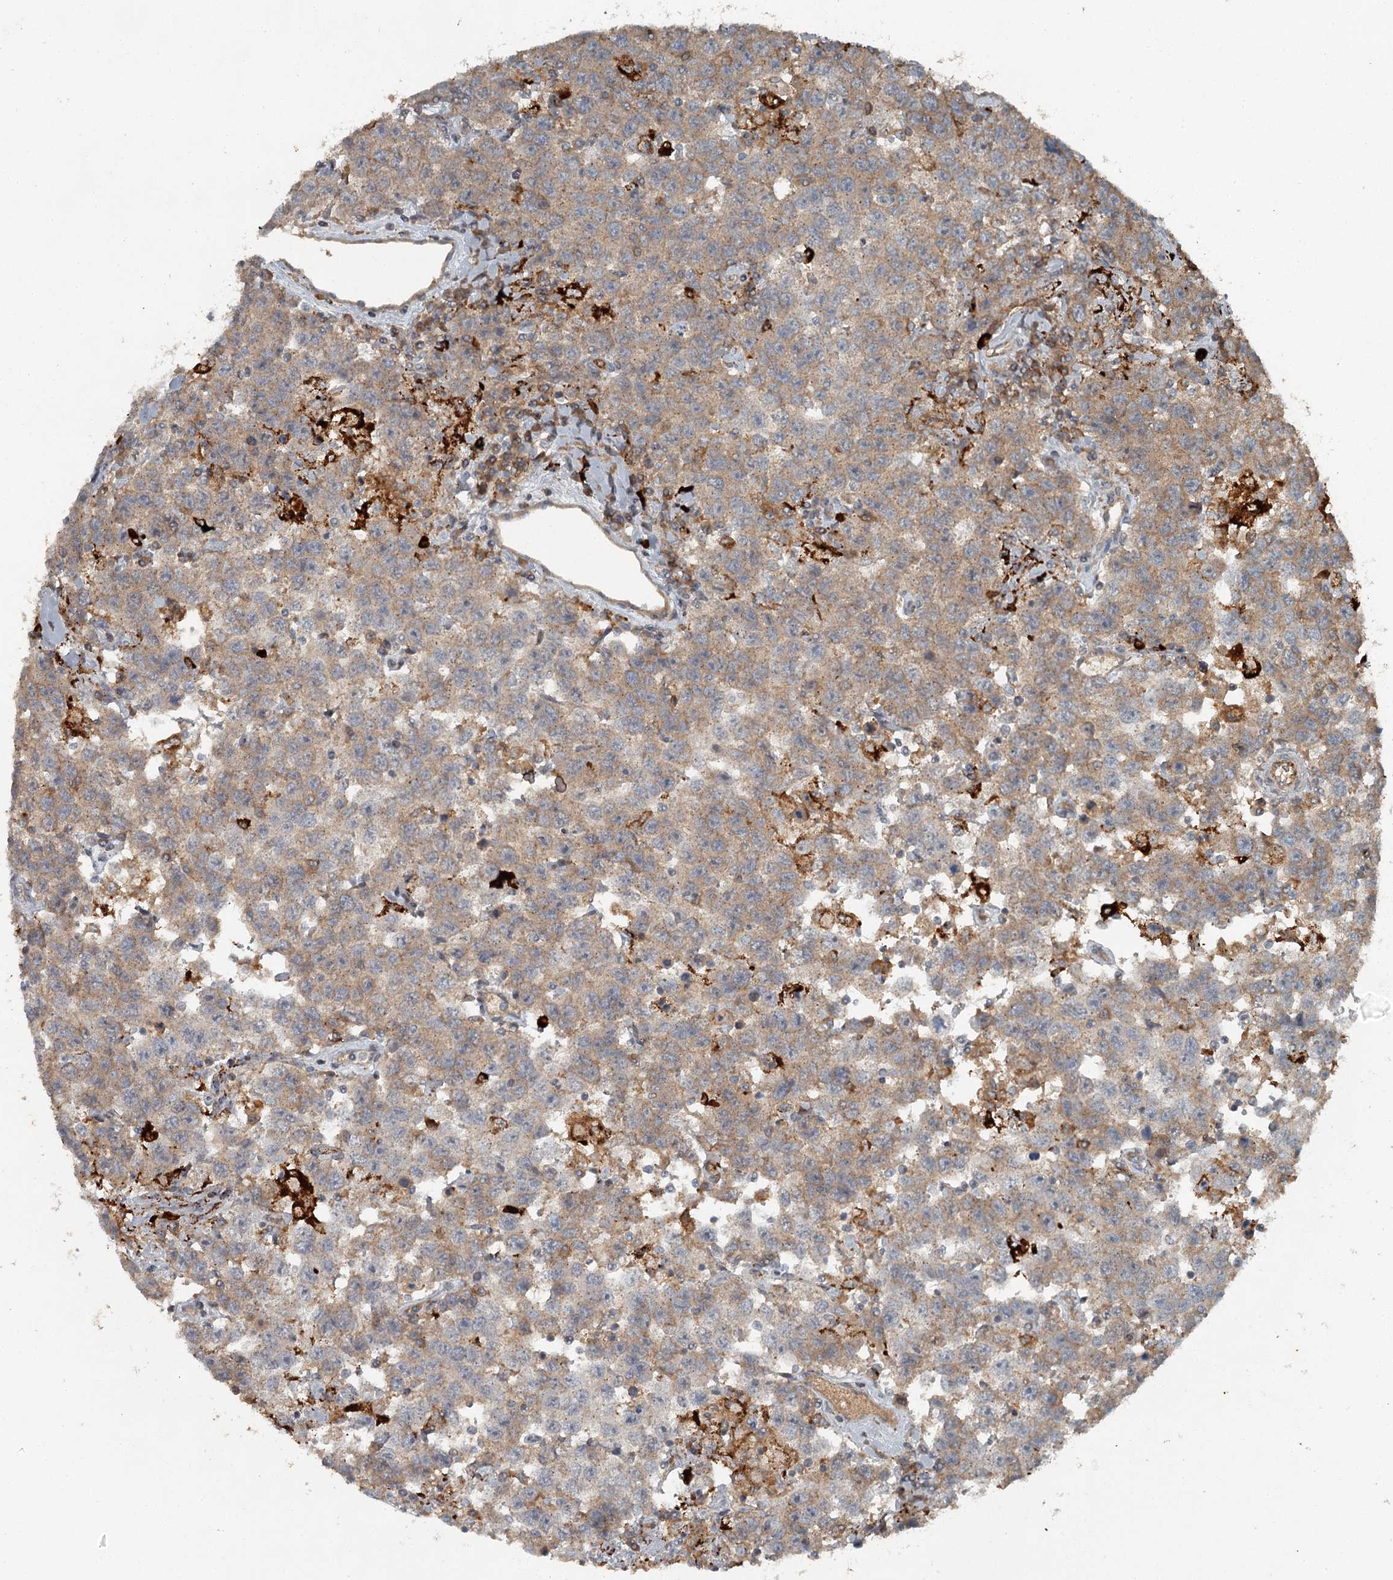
{"staining": {"intensity": "moderate", "quantity": "25%-75%", "location": "cytoplasmic/membranous"}, "tissue": "testis cancer", "cell_type": "Tumor cells", "image_type": "cancer", "snomed": [{"axis": "morphology", "description": "Seminoma, NOS"}, {"axis": "topography", "description": "Testis"}], "caption": "Protein analysis of testis cancer tissue exhibits moderate cytoplasmic/membranous positivity in about 25%-75% of tumor cells.", "gene": "SLC39A8", "patient": {"sex": "male", "age": 41}}